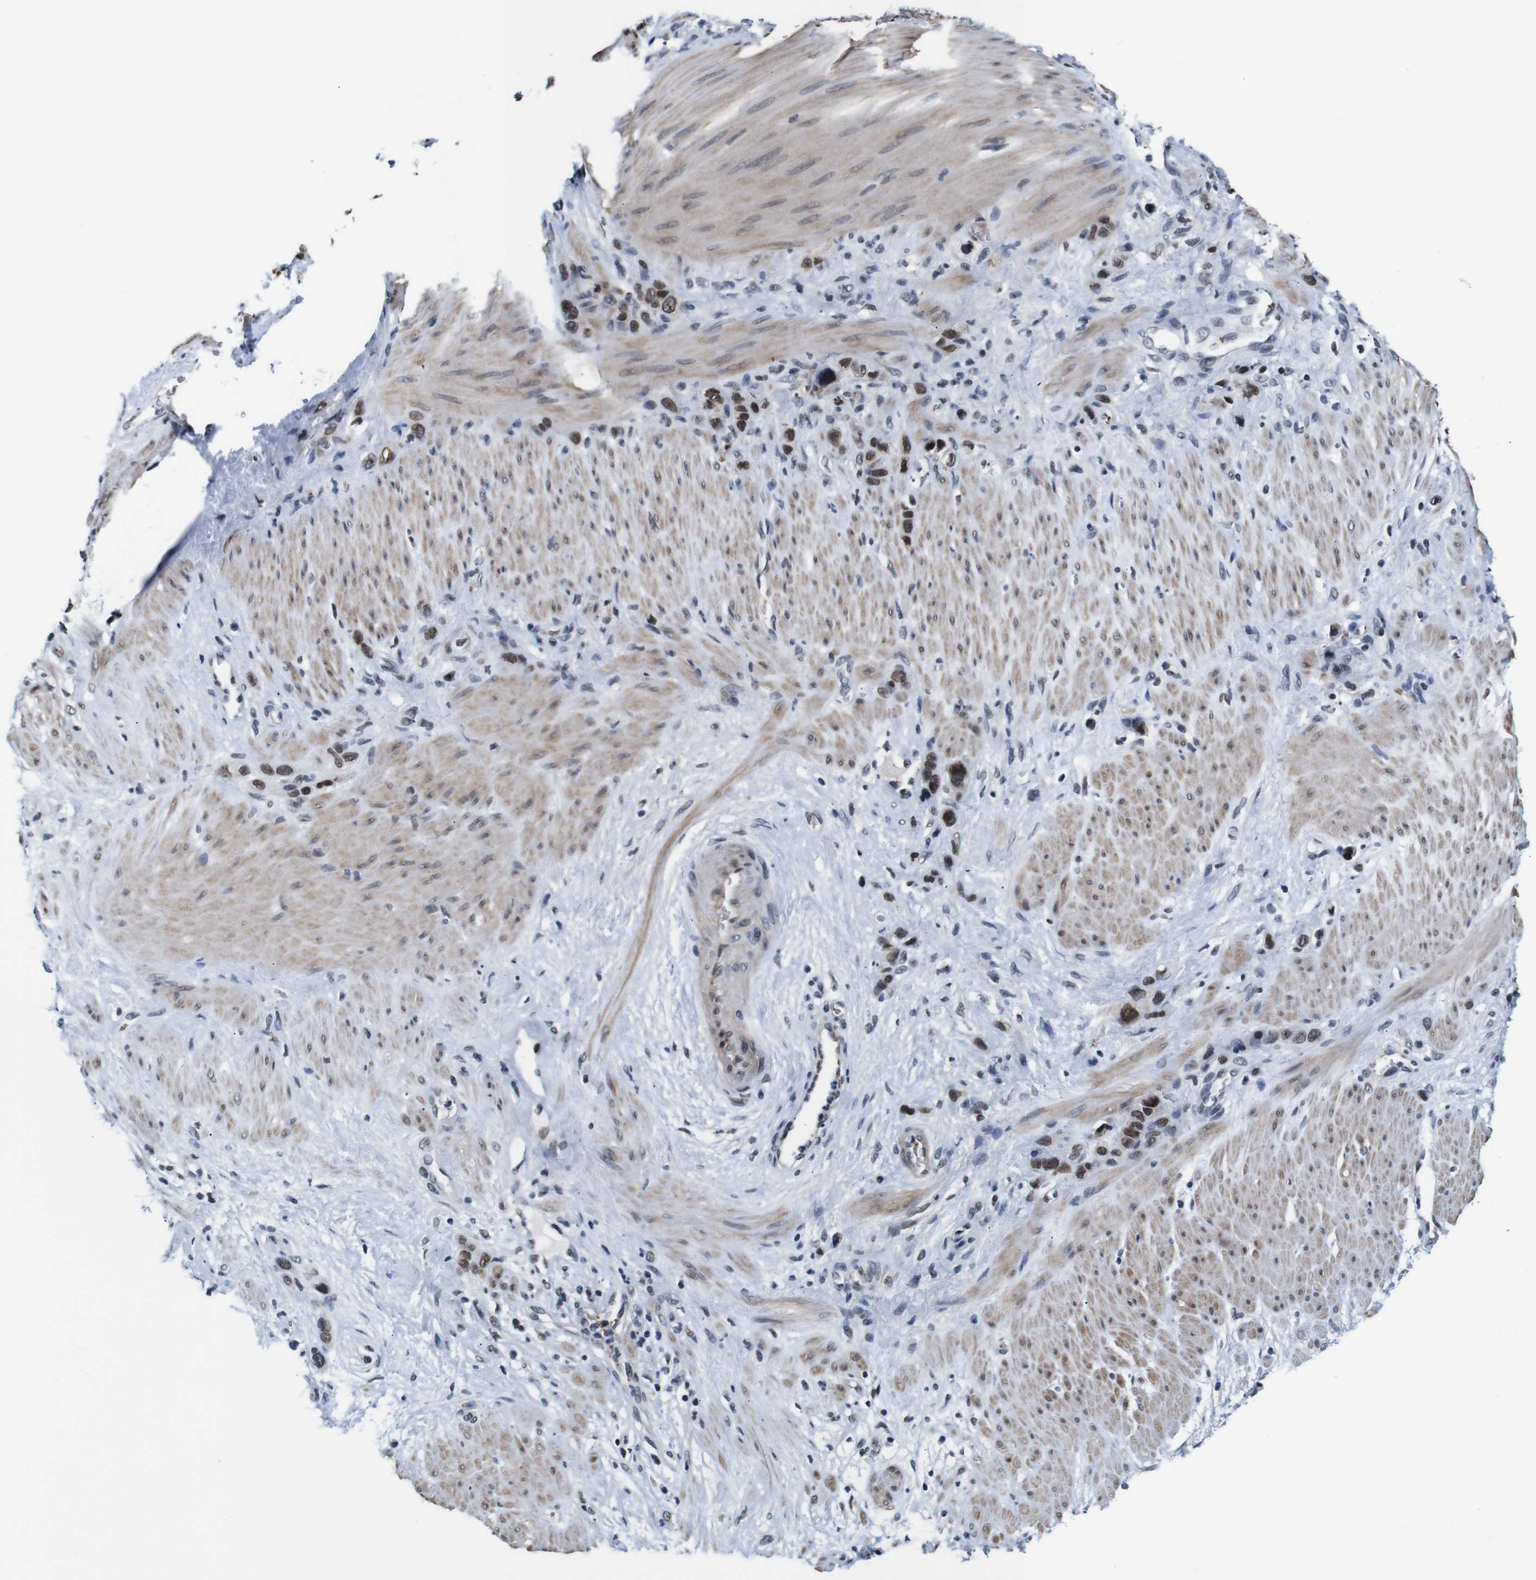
{"staining": {"intensity": "moderate", "quantity": ">75%", "location": "nuclear"}, "tissue": "stomach cancer", "cell_type": "Tumor cells", "image_type": "cancer", "snomed": [{"axis": "morphology", "description": "Adenocarcinoma, NOS"}, {"axis": "morphology", "description": "Adenocarcinoma, High grade"}, {"axis": "topography", "description": "Stomach, upper"}, {"axis": "topography", "description": "Stomach, lower"}], "caption": "Stomach cancer stained with IHC displays moderate nuclear staining in about >75% of tumor cells.", "gene": "ILDR2", "patient": {"sex": "female", "age": 65}}